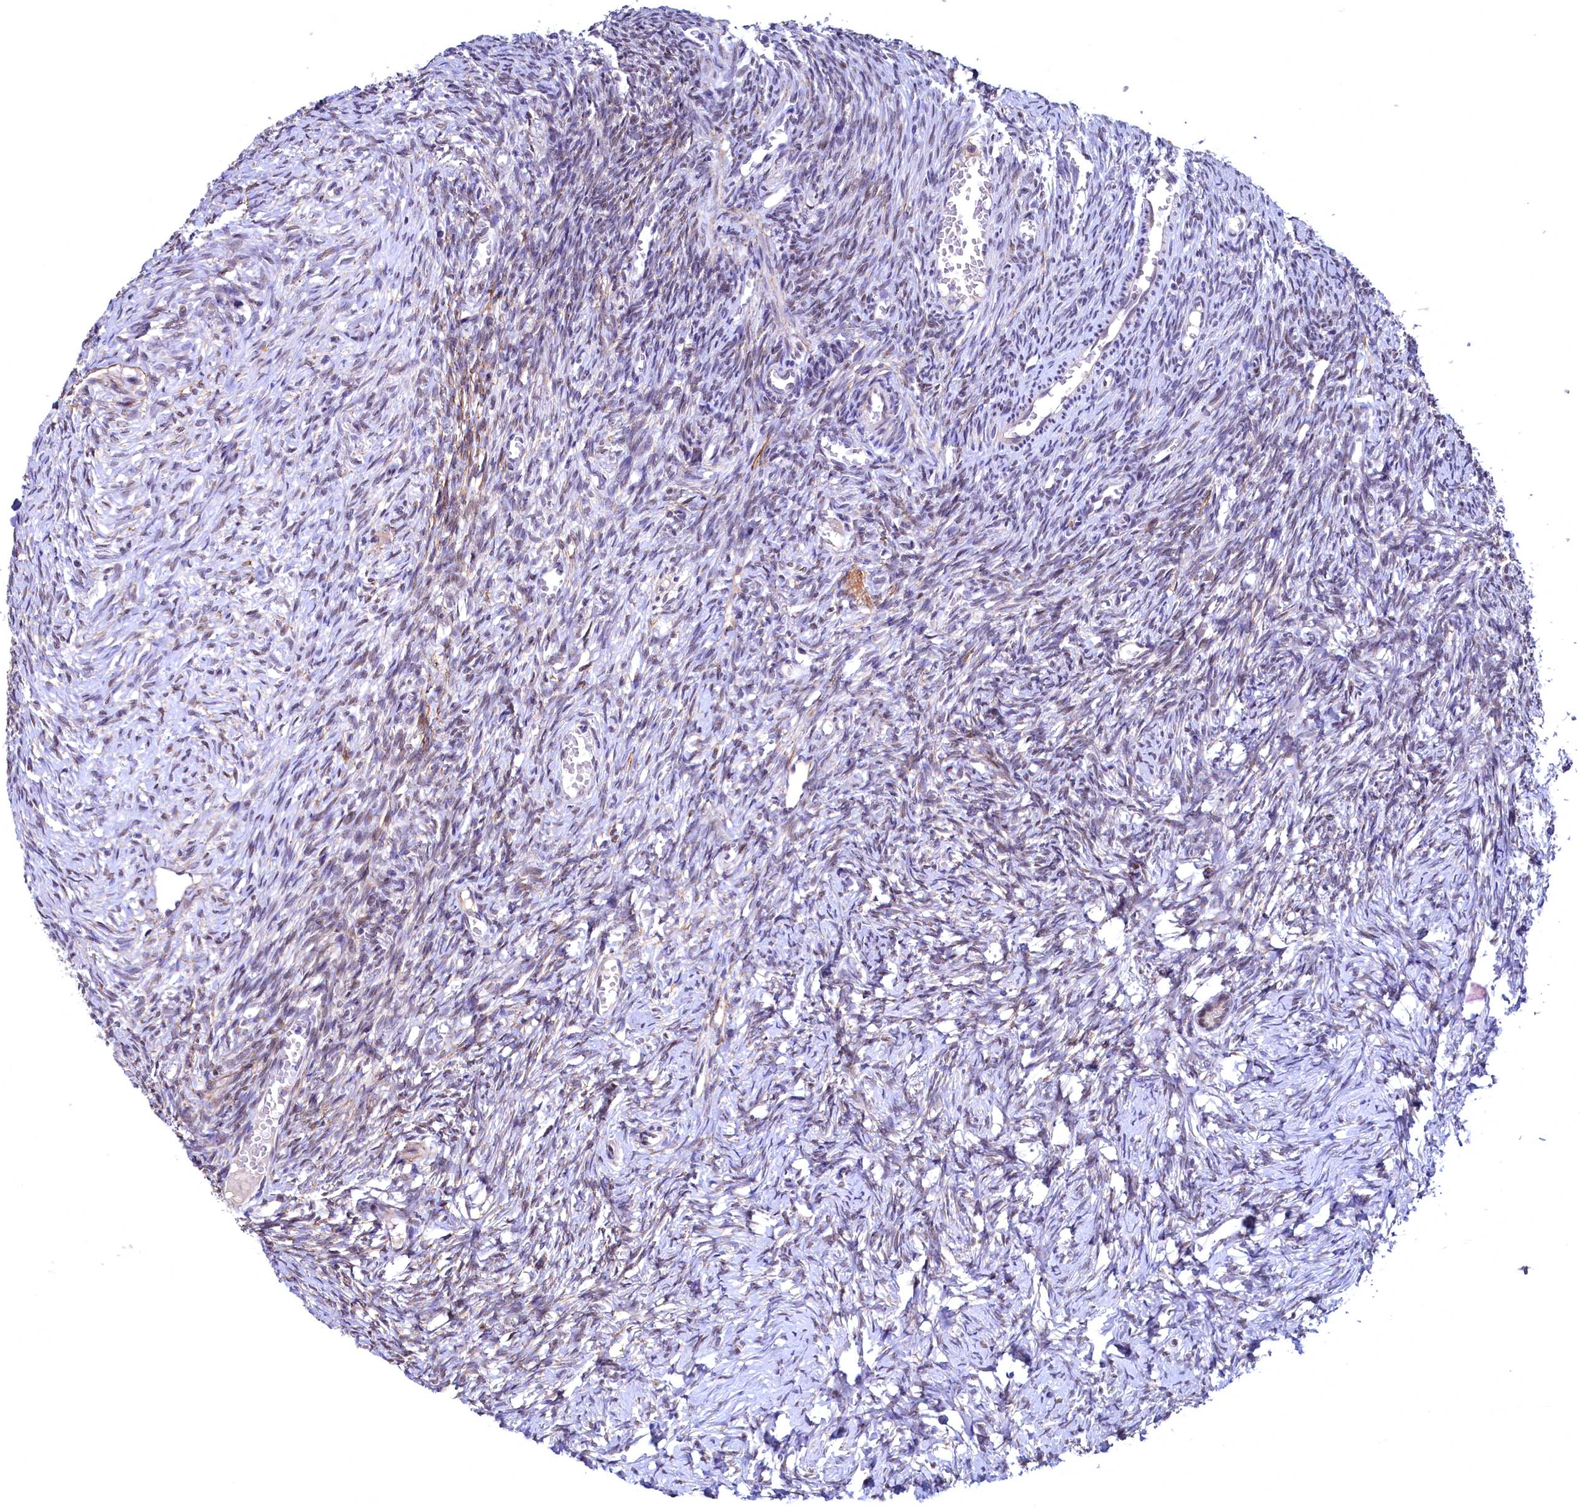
{"staining": {"intensity": "weak", "quantity": "25%-75%", "location": "nuclear"}, "tissue": "ovary", "cell_type": "Ovarian stroma cells", "image_type": "normal", "snomed": [{"axis": "morphology", "description": "Normal tissue, NOS"}, {"axis": "topography", "description": "Ovary"}], "caption": "About 25%-75% of ovarian stroma cells in benign human ovary show weak nuclear protein staining as visualized by brown immunohistochemical staining.", "gene": "FLYWCH2", "patient": {"sex": "female", "age": 27}}